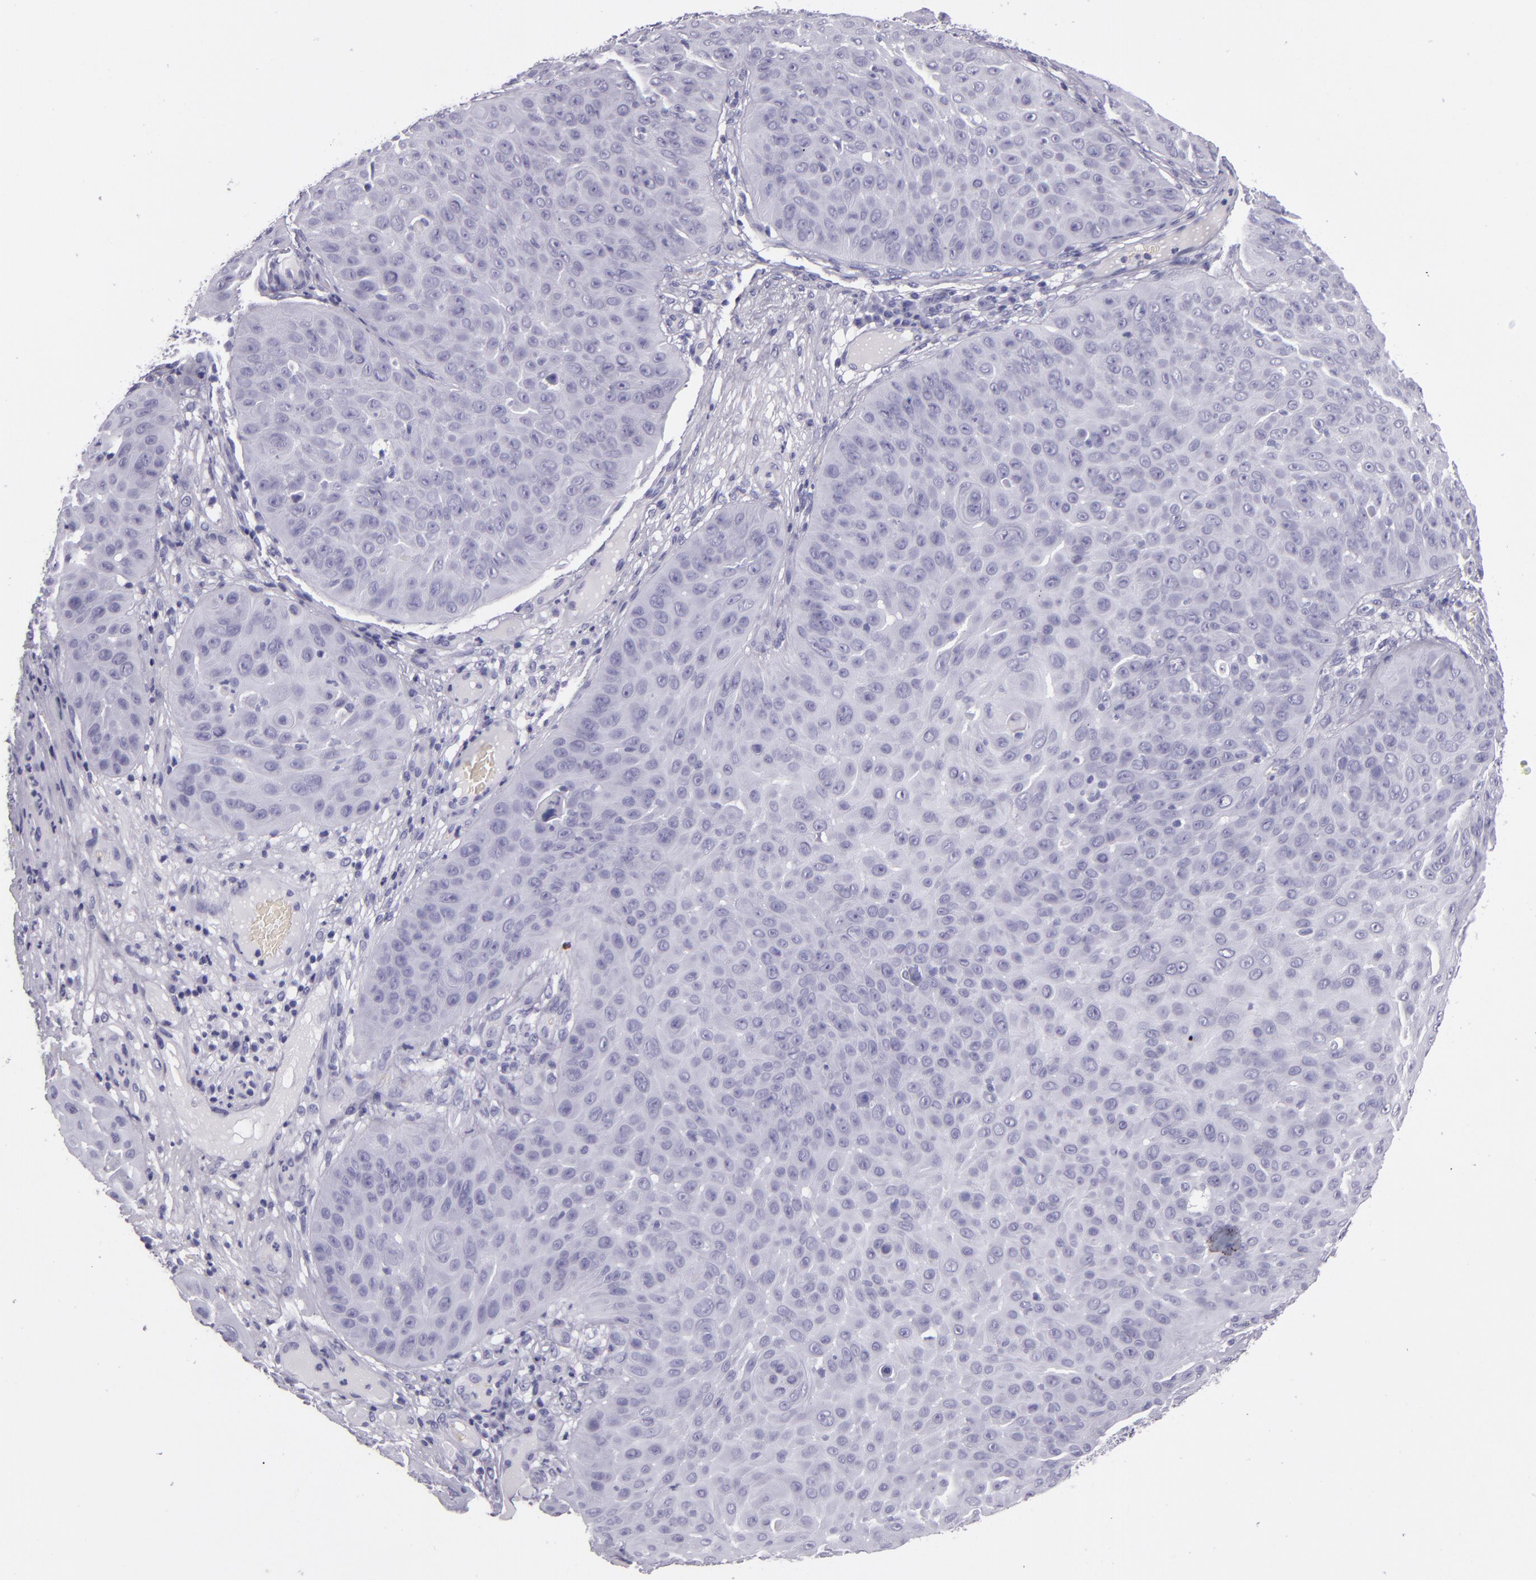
{"staining": {"intensity": "negative", "quantity": "none", "location": "none"}, "tissue": "skin cancer", "cell_type": "Tumor cells", "image_type": "cancer", "snomed": [{"axis": "morphology", "description": "Squamous cell carcinoma, NOS"}, {"axis": "topography", "description": "Skin"}], "caption": "The histopathology image exhibits no staining of tumor cells in skin squamous cell carcinoma.", "gene": "CR2", "patient": {"sex": "male", "age": 82}}